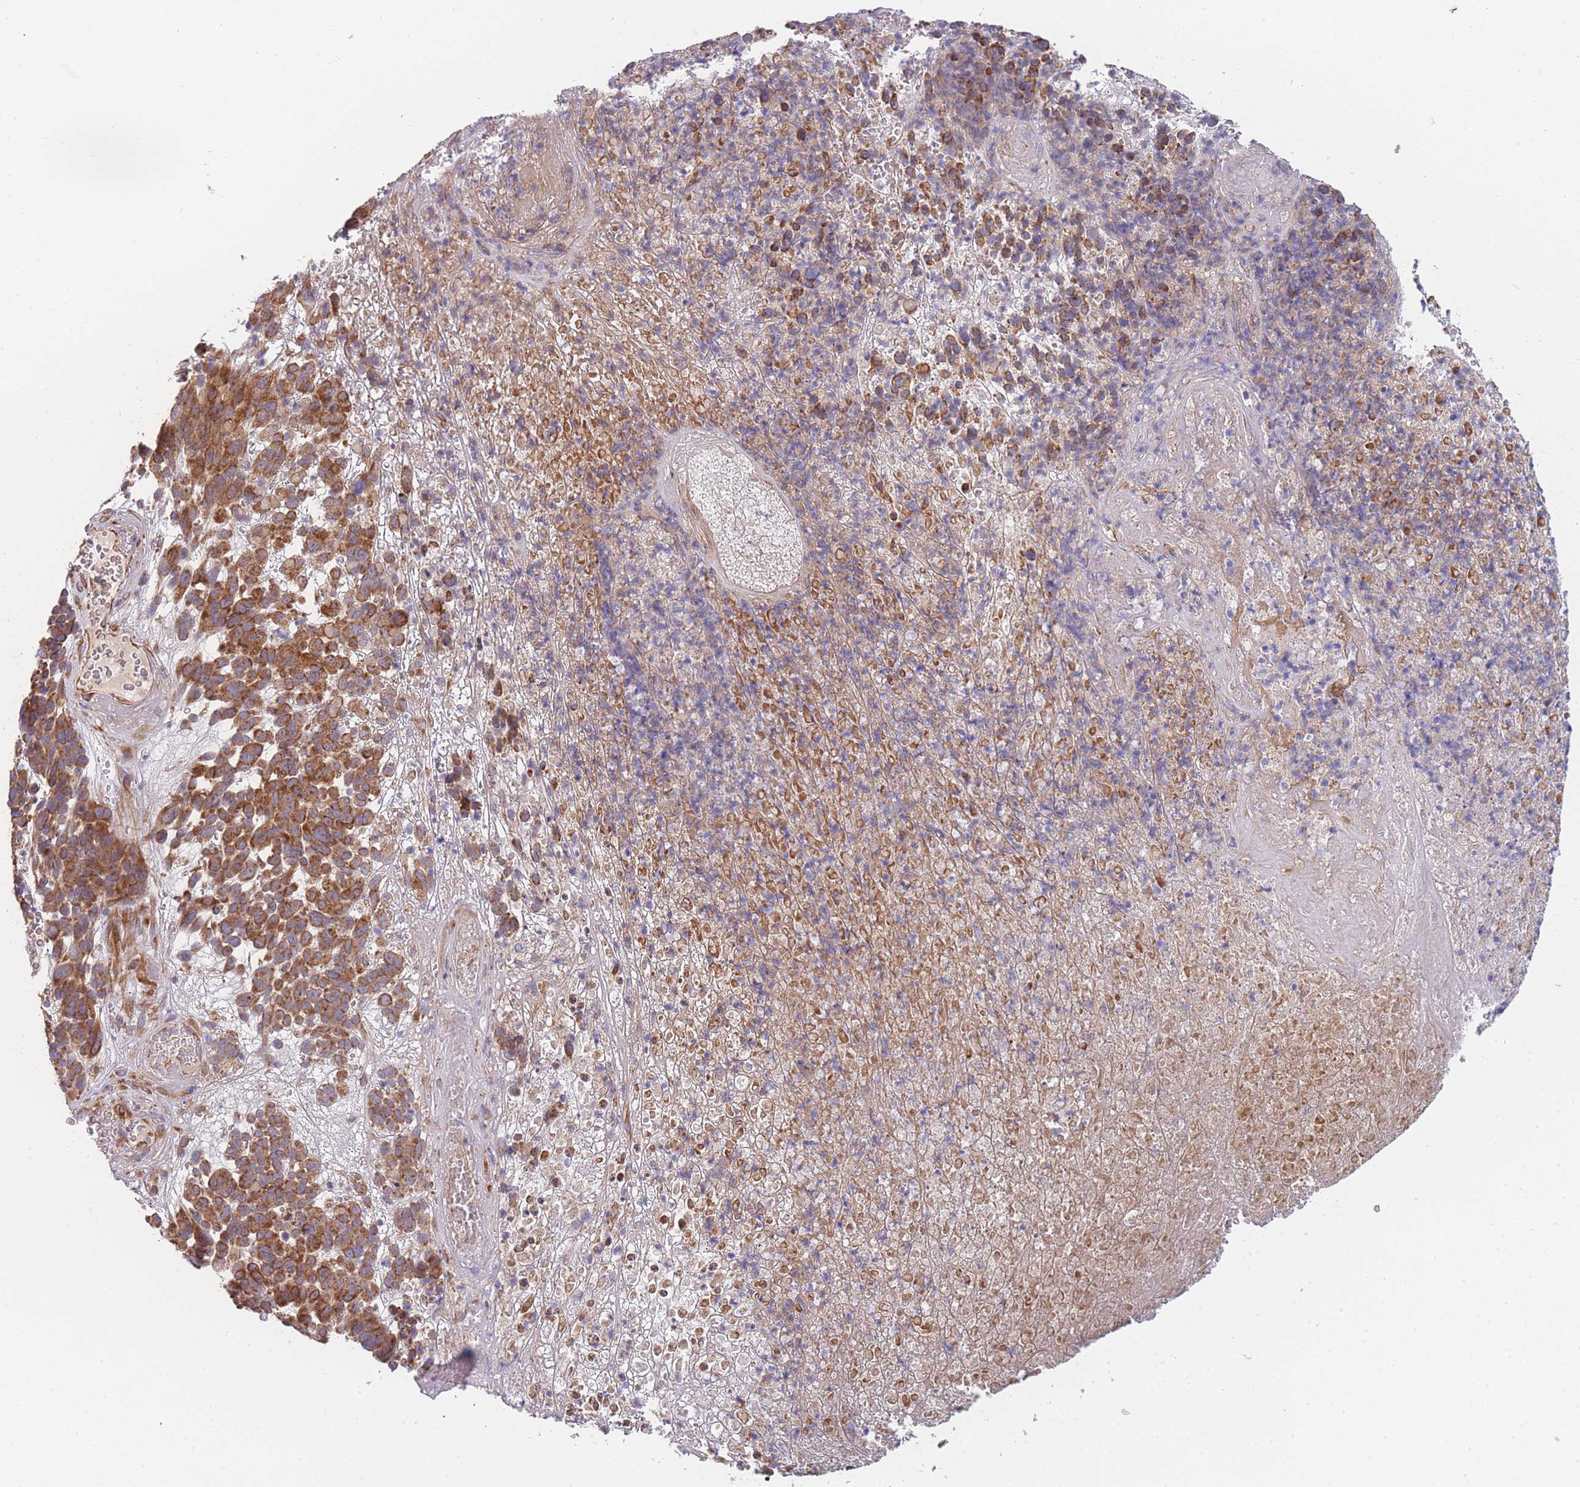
{"staining": {"intensity": "strong", "quantity": ">75%", "location": "cytoplasmic/membranous"}, "tissue": "melanoma", "cell_type": "Tumor cells", "image_type": "cancer", "snomed": [{"axis": "morphology", "description": "Malignant melanoma, NOS"}, {"axis": "topography", "description": "Skin"}], "caption": "Tumor cells show high levels of strong cytoplasmic/membranous expression in about >75% of cells in melanoma.", "gene": "MTRES1", "patient": {"sex": "male", "age": 49}}